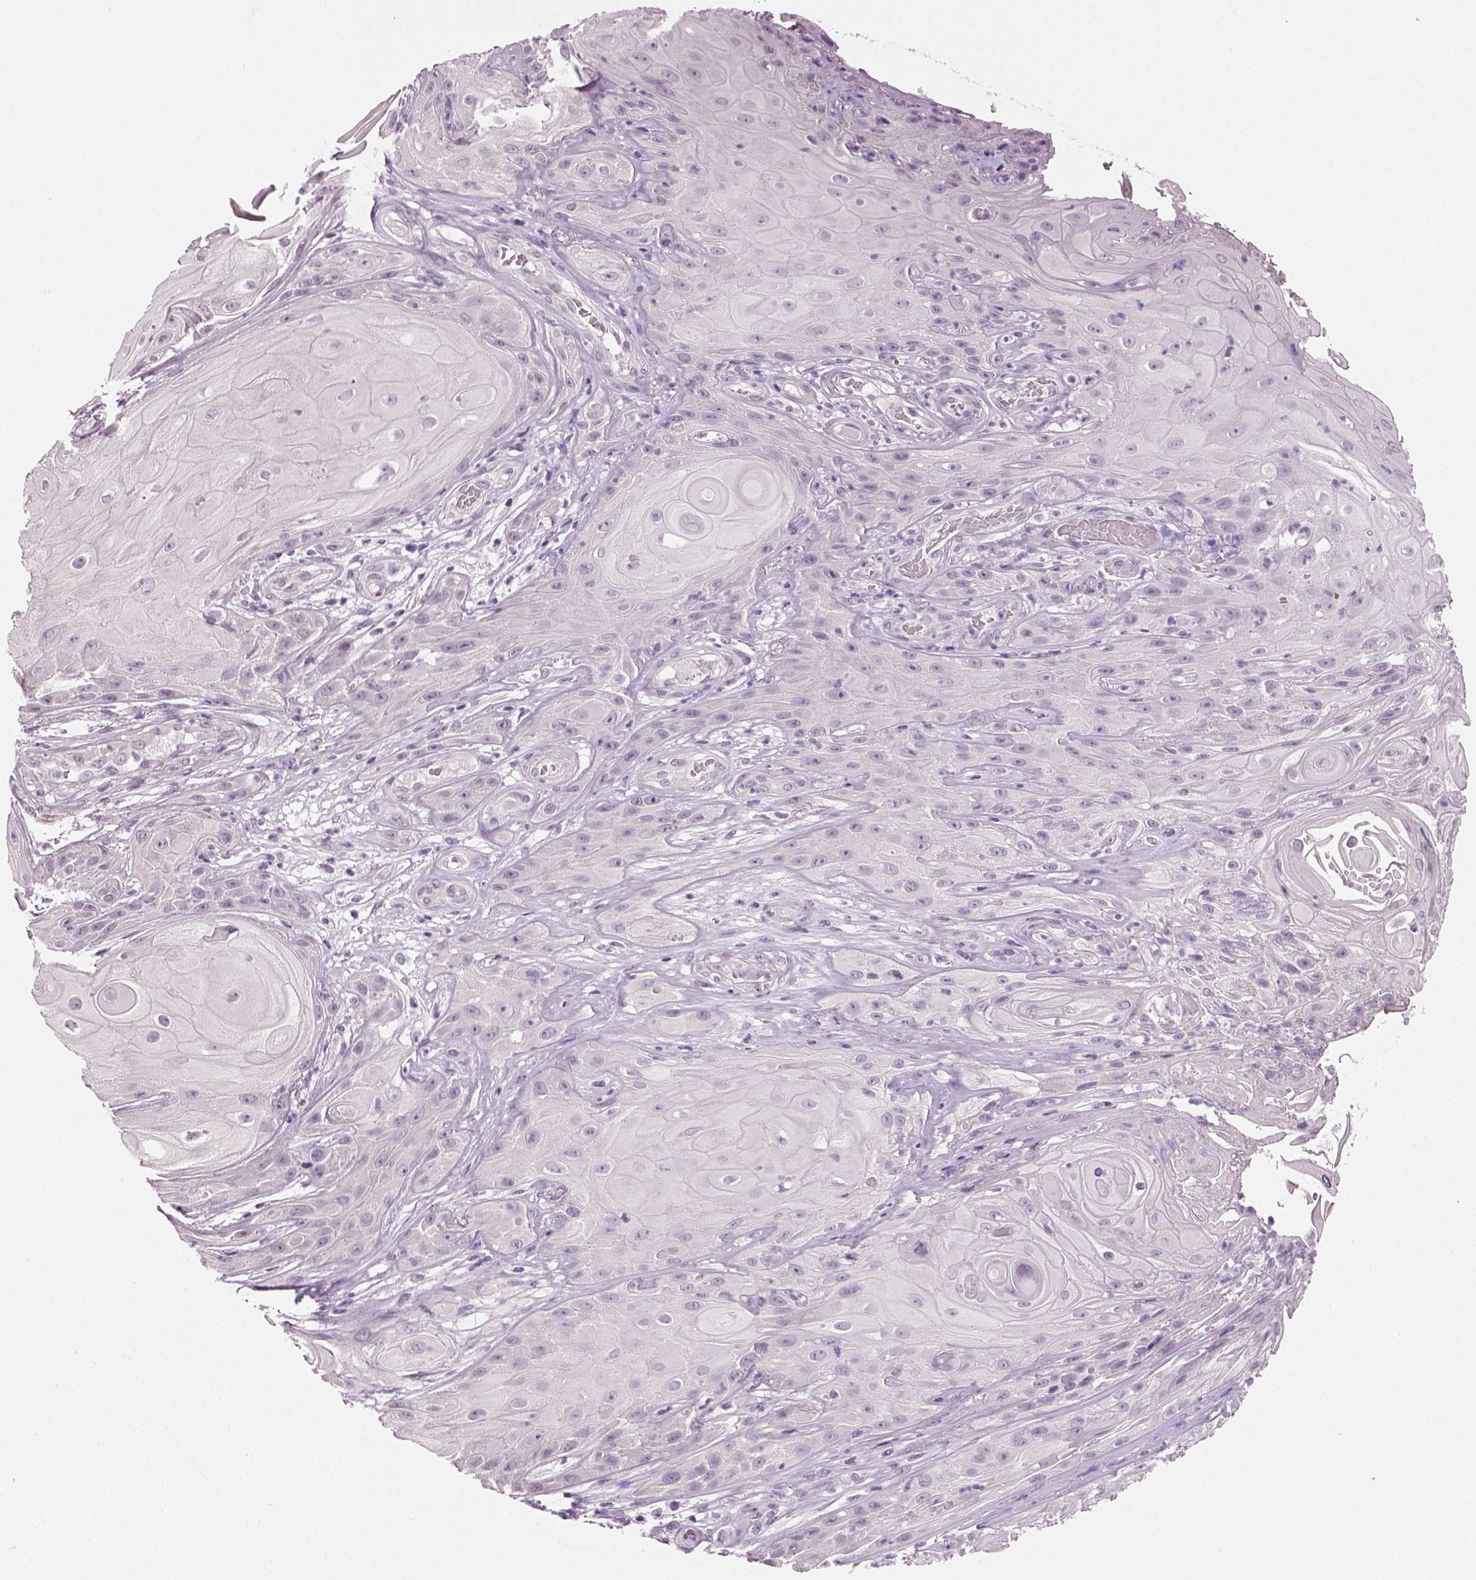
{"staining": {"intensity": "negative", "quantity": "none", "location": "none"}, "tissue": "skin cancer", "cell_type": "Tumor cells", "image_type": "cancer", "snomed": [{"axis": "morphology", "description": "Squamous cell carcinoma, NOS"}, {"axis": "topography", "description": "Skin"}], "caption": "A micrograph of squamous cell carcinoma (skin) stained for a protein displays no brown staining in tumor cells.", "gene": "SPATA31E1", "patient": {"sex": "male", "age": 62}}